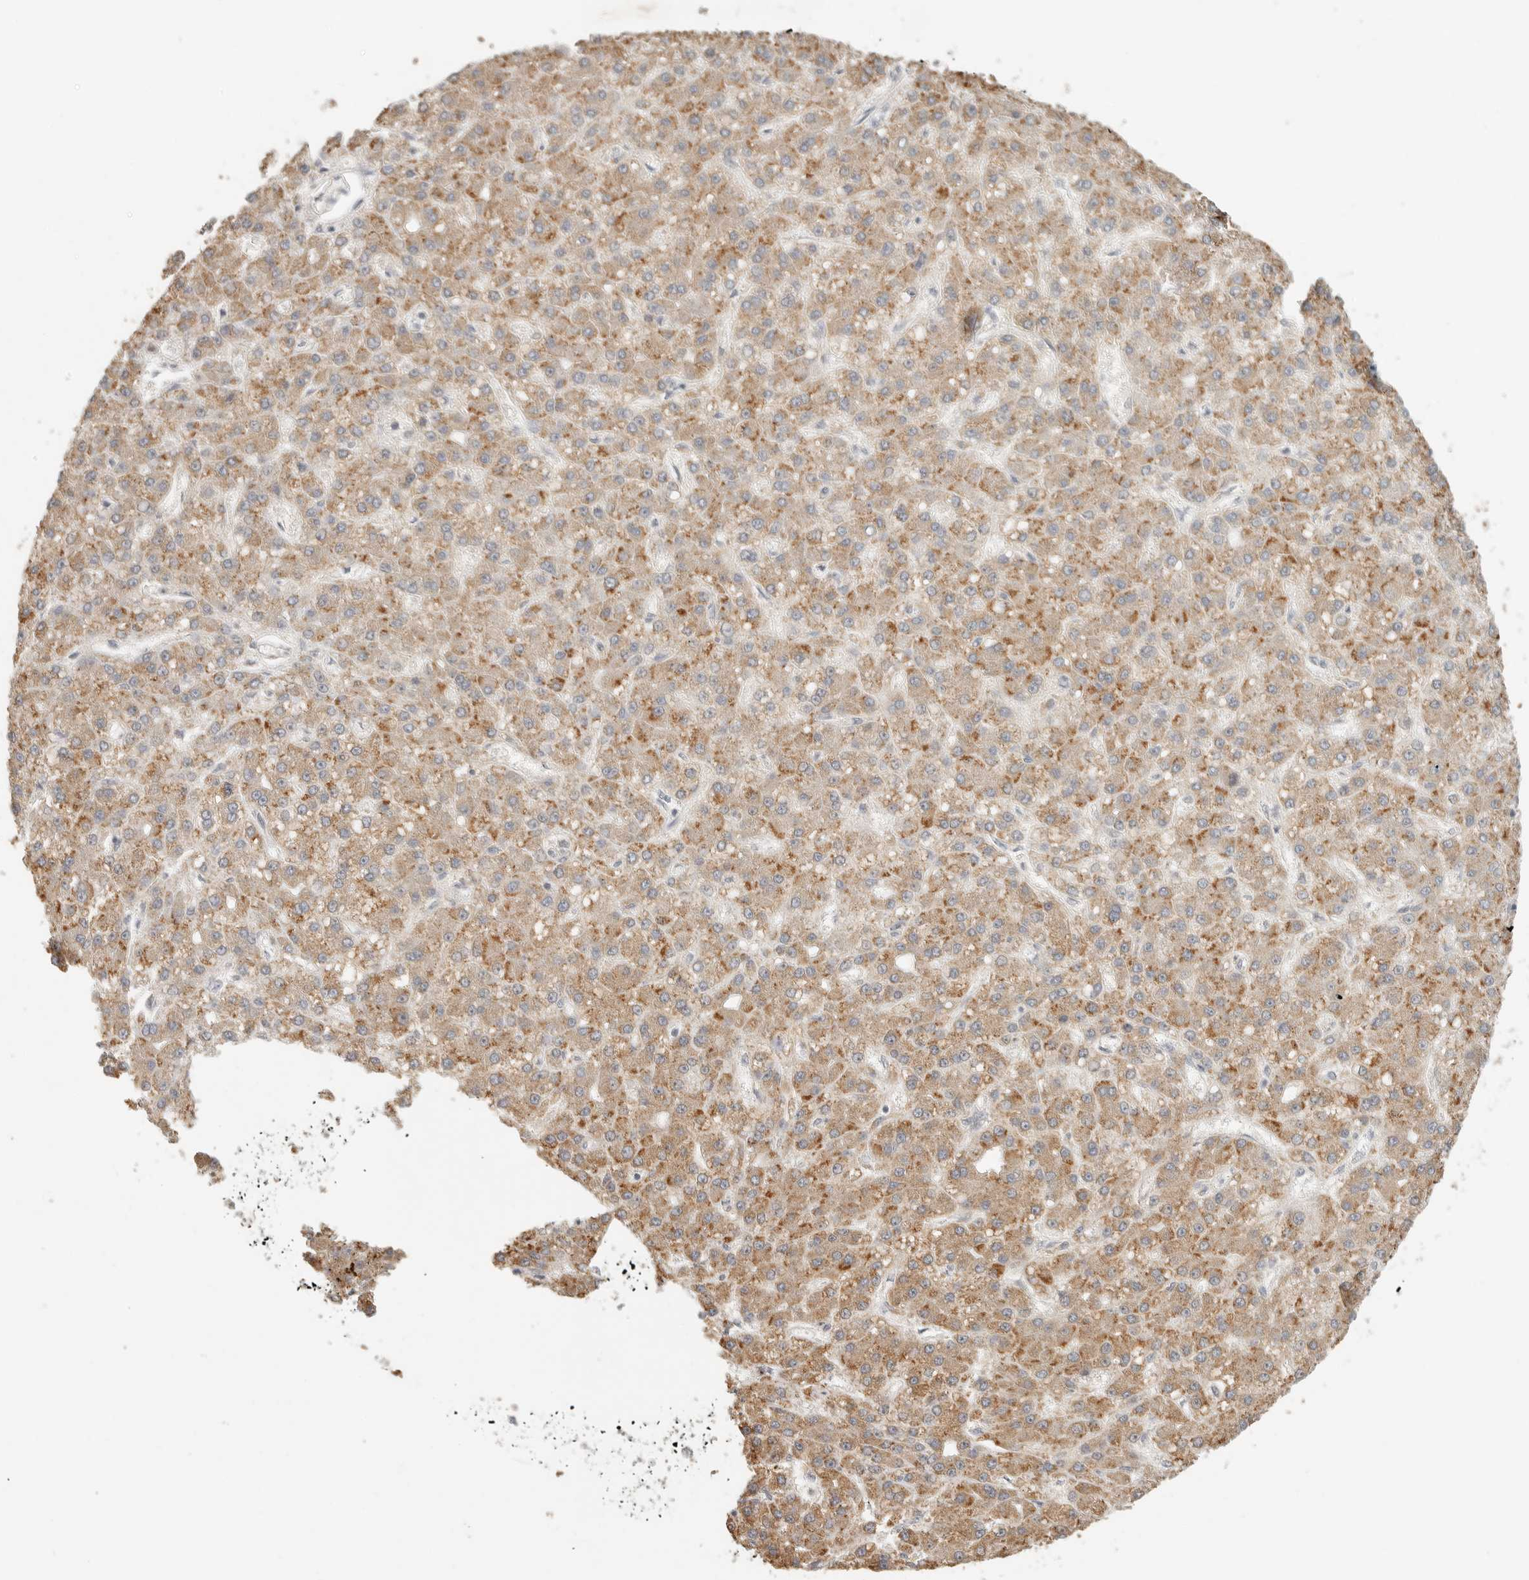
{"staining": {"intensity": "moderate", "quantity": ">75%", "location": "cytoplasmic/membranous"}, "tissue": "liver cancer", "cell_type": "Tumor cells", "image_type": "cancer", "snomed": [{"axis": "morphology", "description": "Carcinoma, Hepatocellular, NOS"}, {"axis": "topography", "description": "Liver"}], "caption": "An immunohistochemistry histopathology image of neoplastic tissue is shown. Protein staining in brown shows moderate cytoplasmic/membranous positivity in hepatocellular carcinoma (liver) within tumor cells. The staining was performed using DAB (3,3'-diaminobenzidine) to visualize the protein expression in brown, while the nuclei were stained in blue with hematoxylin (Magnification: 20x).", "gene": "SLC25A36", "patient": {"sex": "male", "age": 67}}